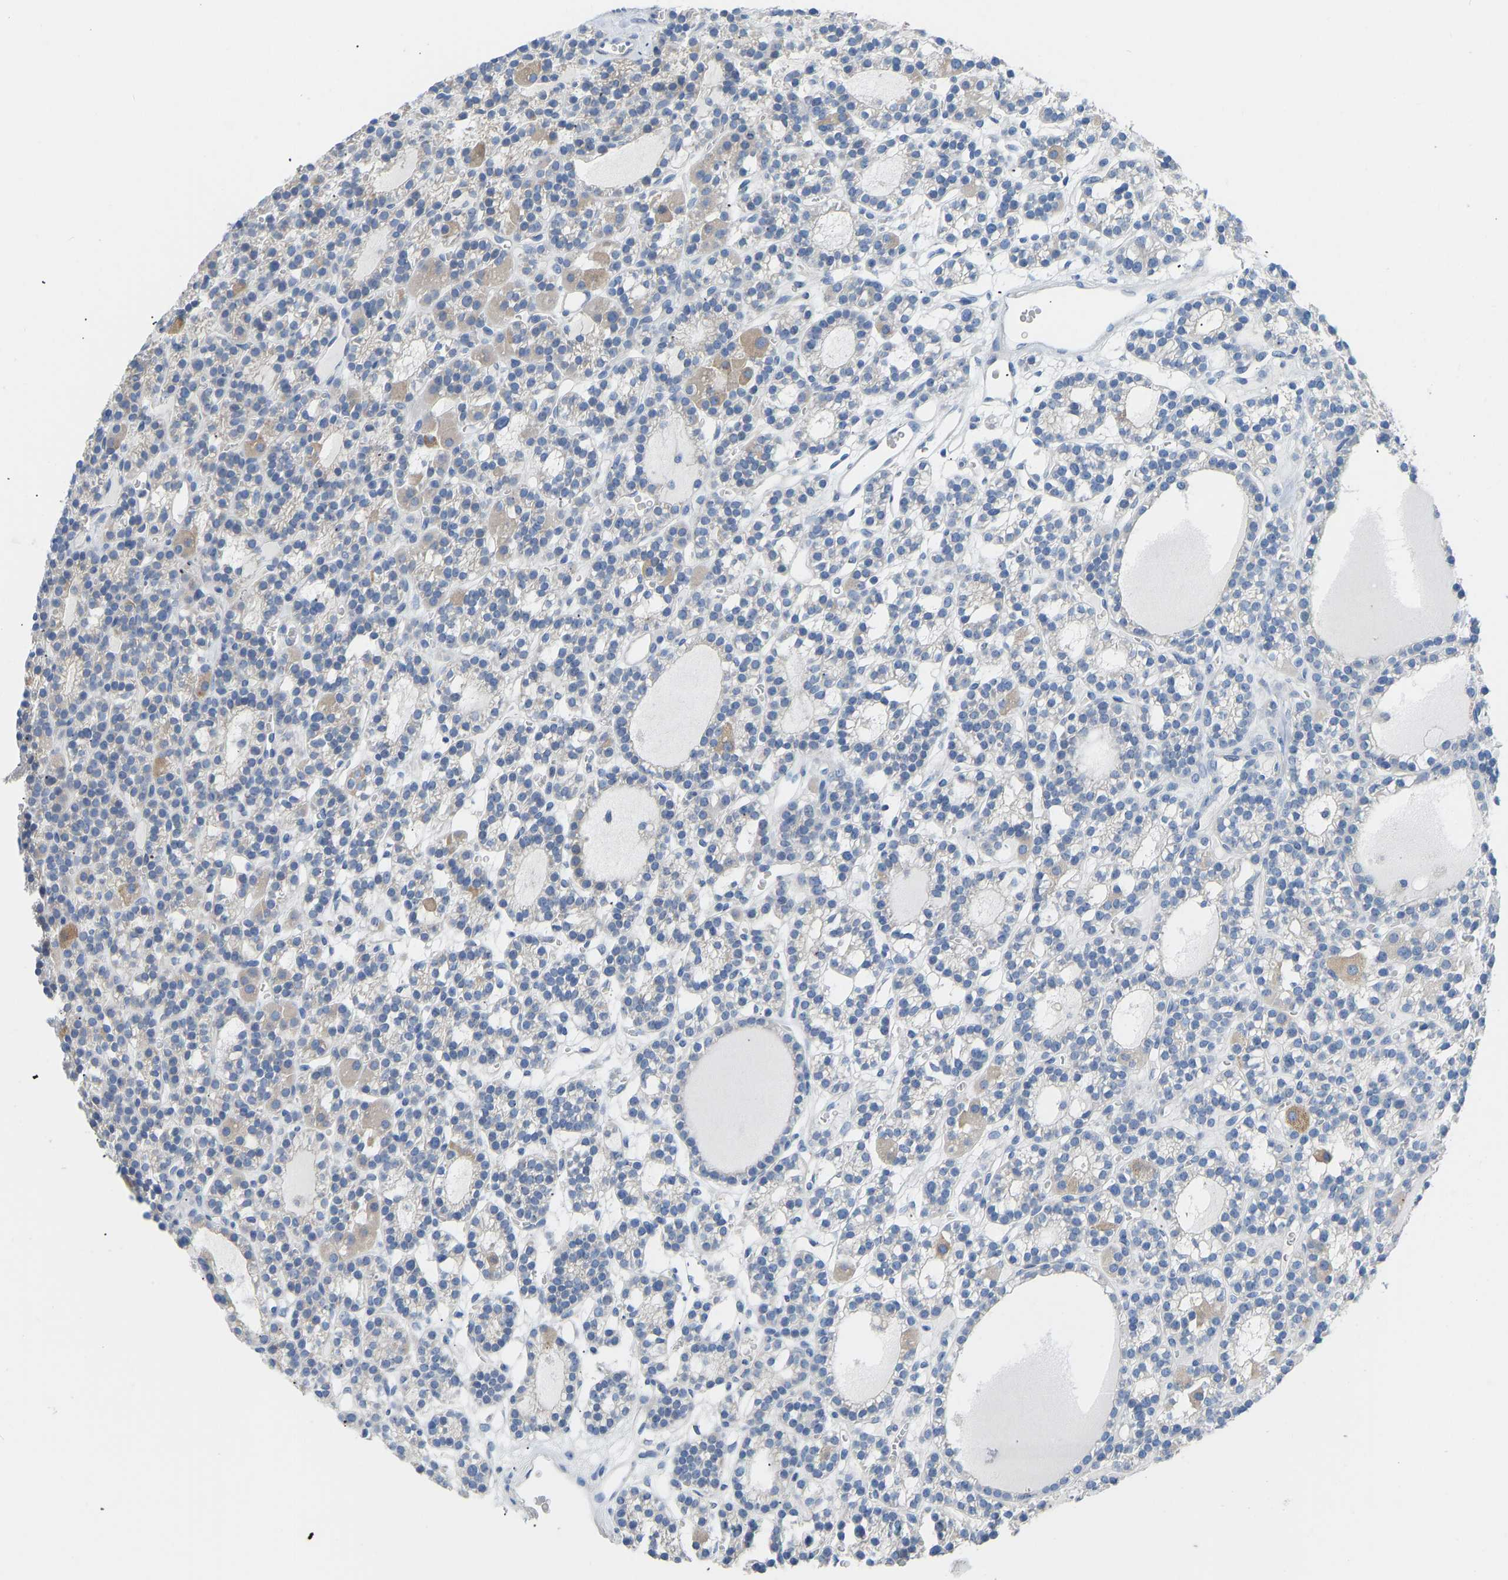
{"staining": {"intensity": "moderate", "quantity": "<25%", "location": "cytoplasmic/membranous"}, "tissue": "parathyroid gland", "cell_type": "Glandular cells", "image_type": "normal", "snomed": [{"axis": "morphology", "description": "Normal tissue, NOS"}, {"axis": "morphology", "description": "Adenoma, NOS"}, {"axis": "topography", "description": "Parathyroid gland"}], "caption": "The image demonstrates staining of benign parathyroid gland, revealing moderate cytoplasmic/membranous protein positivity (brown color) within glandular cells. The protein is stained brown, and the nuclei are stained in blue (DAB (3,3'-diaminobenzidine) IHC with brightfield microscopy, high magnification).", "gene": "OLIG2", "patient": {"sex": "female", "age": 58}}